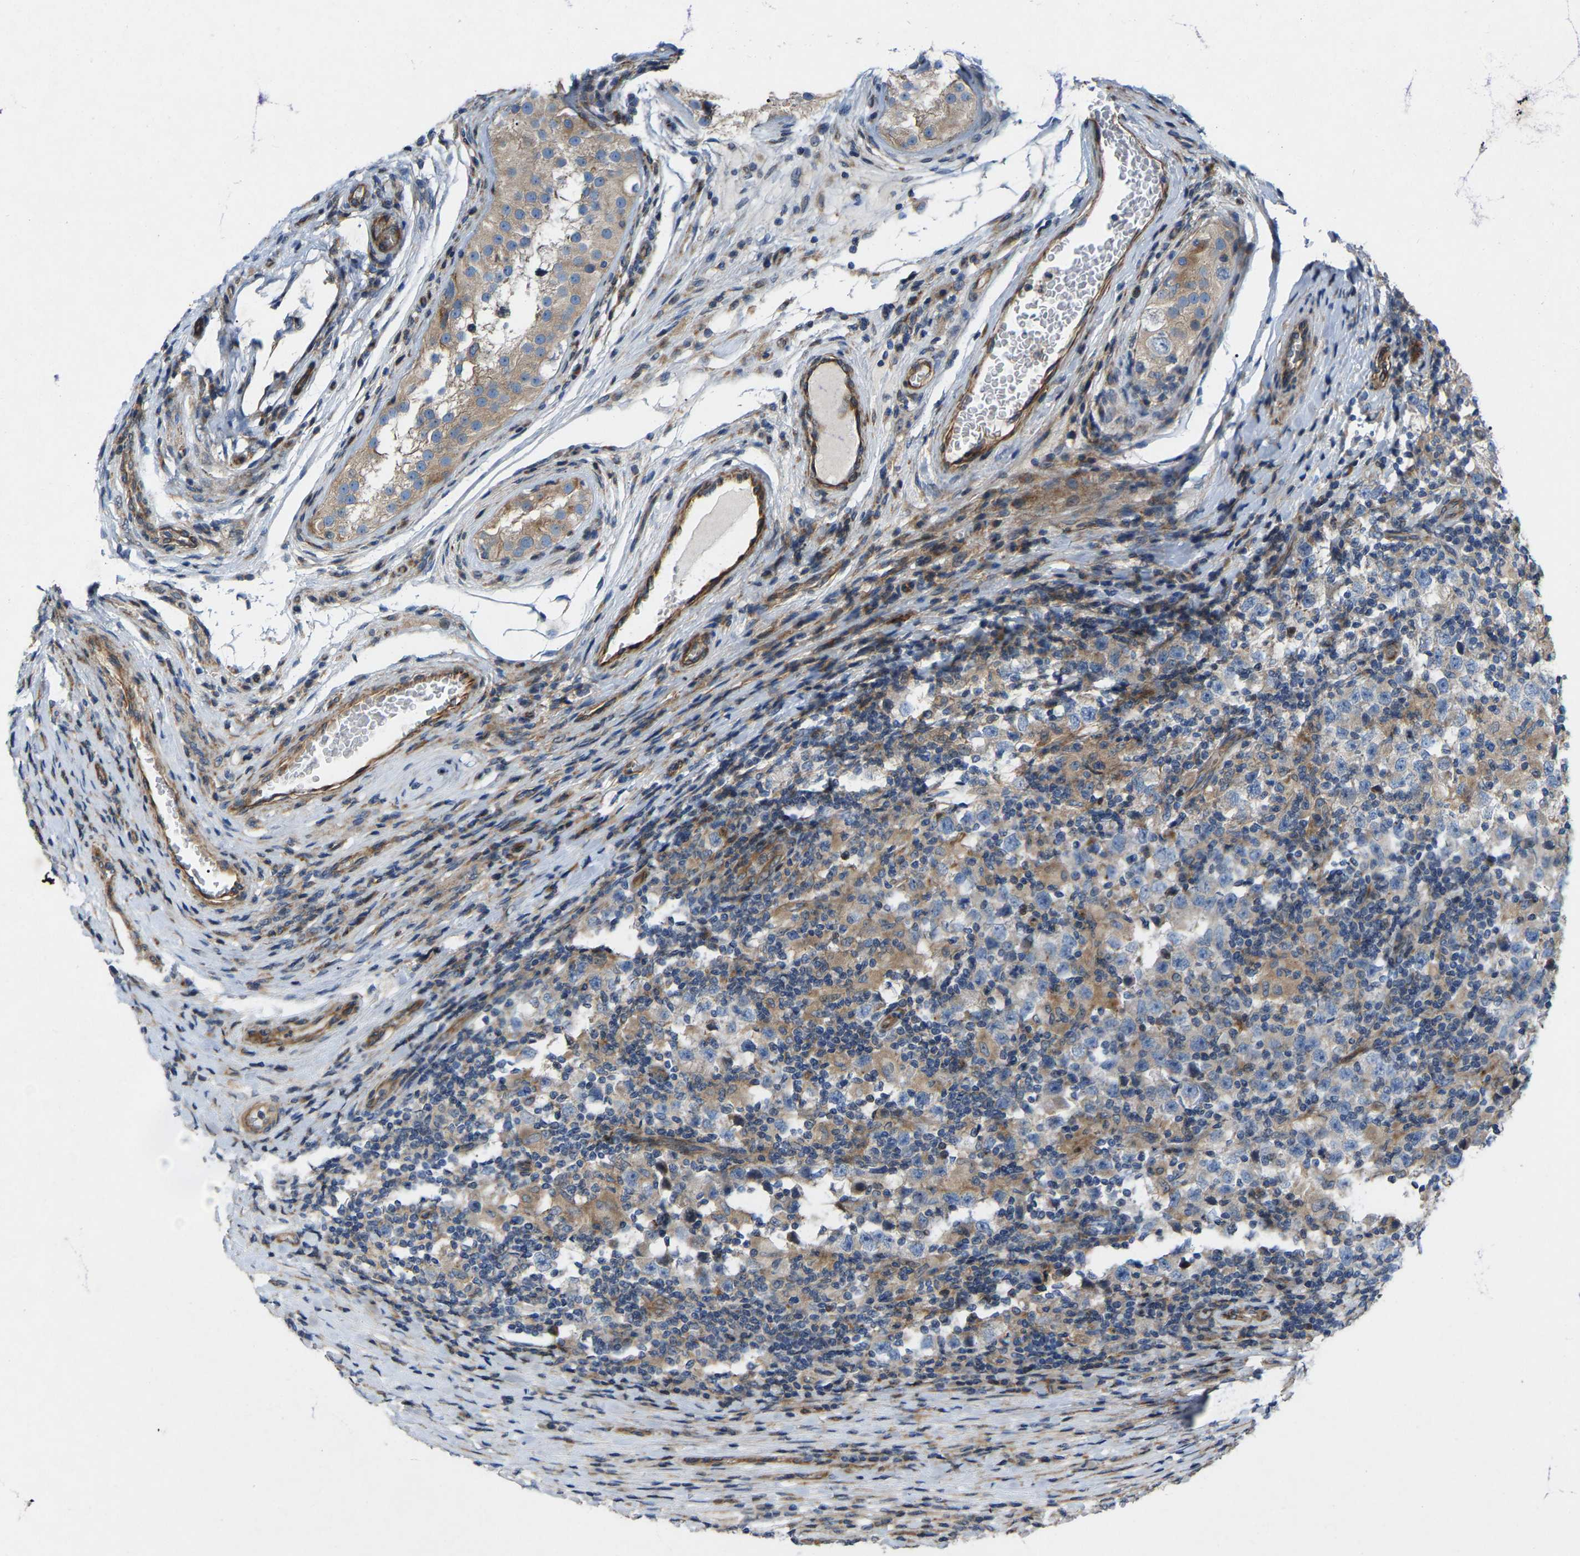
{"staining": {"intensity": "negative", "quantity": "none", "location": "none"}, "tissue": "testis cancer", "cell_type": "Tumor cells", "image_type": "cancer", "snomed": [{"axis": "morphology", "description": "Carcinoma, Embryonal, NOS"}, {"axis": "topography", "description": "Testis"}], "caption": "This micrograph is of testis cancer (embryonal carcinoma) stained with immunohistochemistry to label a protein in brown with the nuclei are counter-stained blue. There is no expression in tumor cells.", "gene": "TOR1B", "patient": {"sex": "male", "age": 21}}